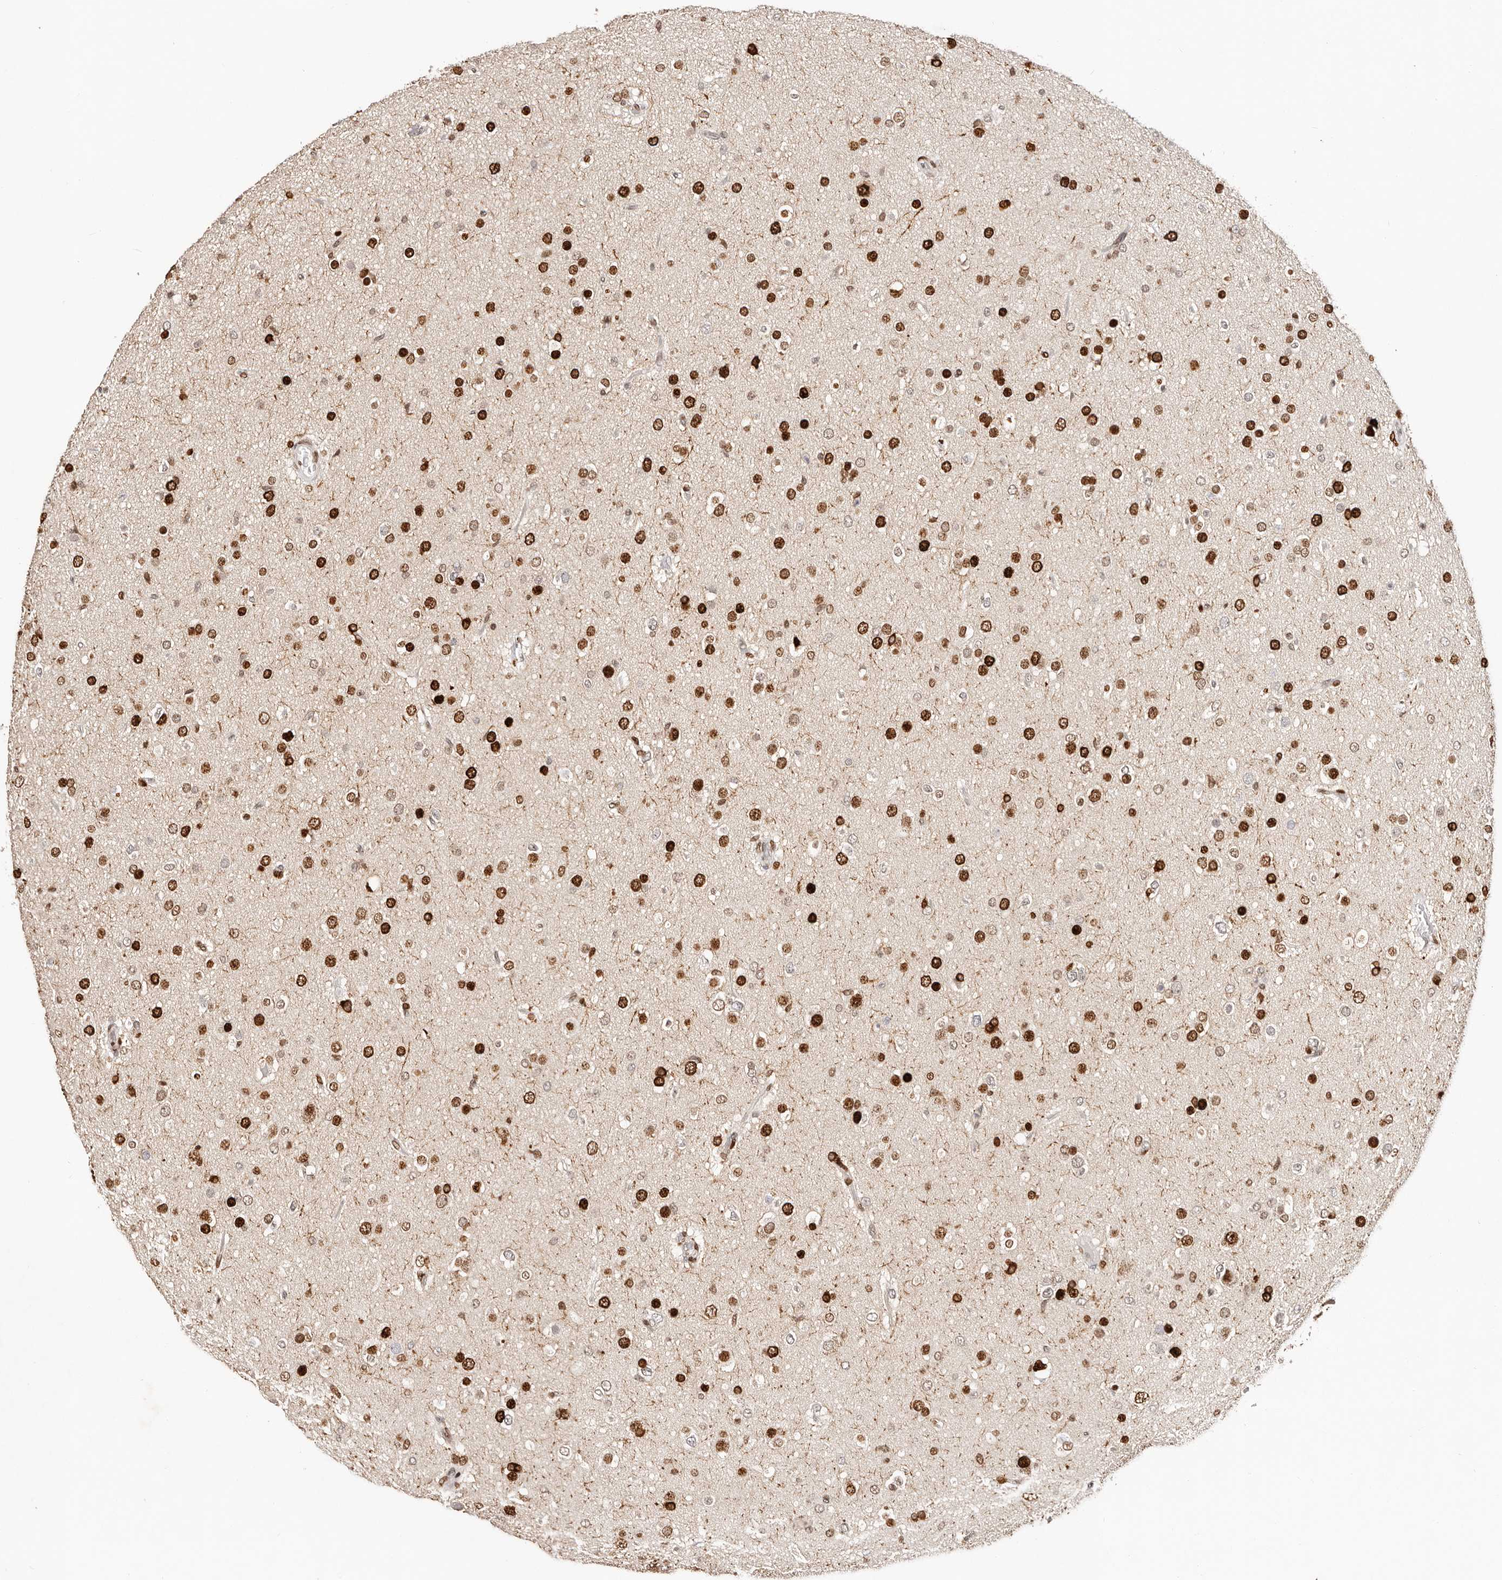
{"staining": {"intensity": "strong", "quantity": ">75%", "location": "cytoplasmic/membranous"}, "tissue": "glioma", "cell_type": "Tumor cells", "image_type": "cancer", "snomed": [{"axis": "morphology", "description": "Glioma, malignant, Low grade"}, {"axis": "topography", "description": "Brain"}], "caption": "Human malignant glioma (low-grade) stained for a protein (brown) displays strong cytoplasmic/membranous positive expression in about >75% of tumor cells.", "gene": "IQGAP3", "patient": {"sex": "male", "age": 65}}